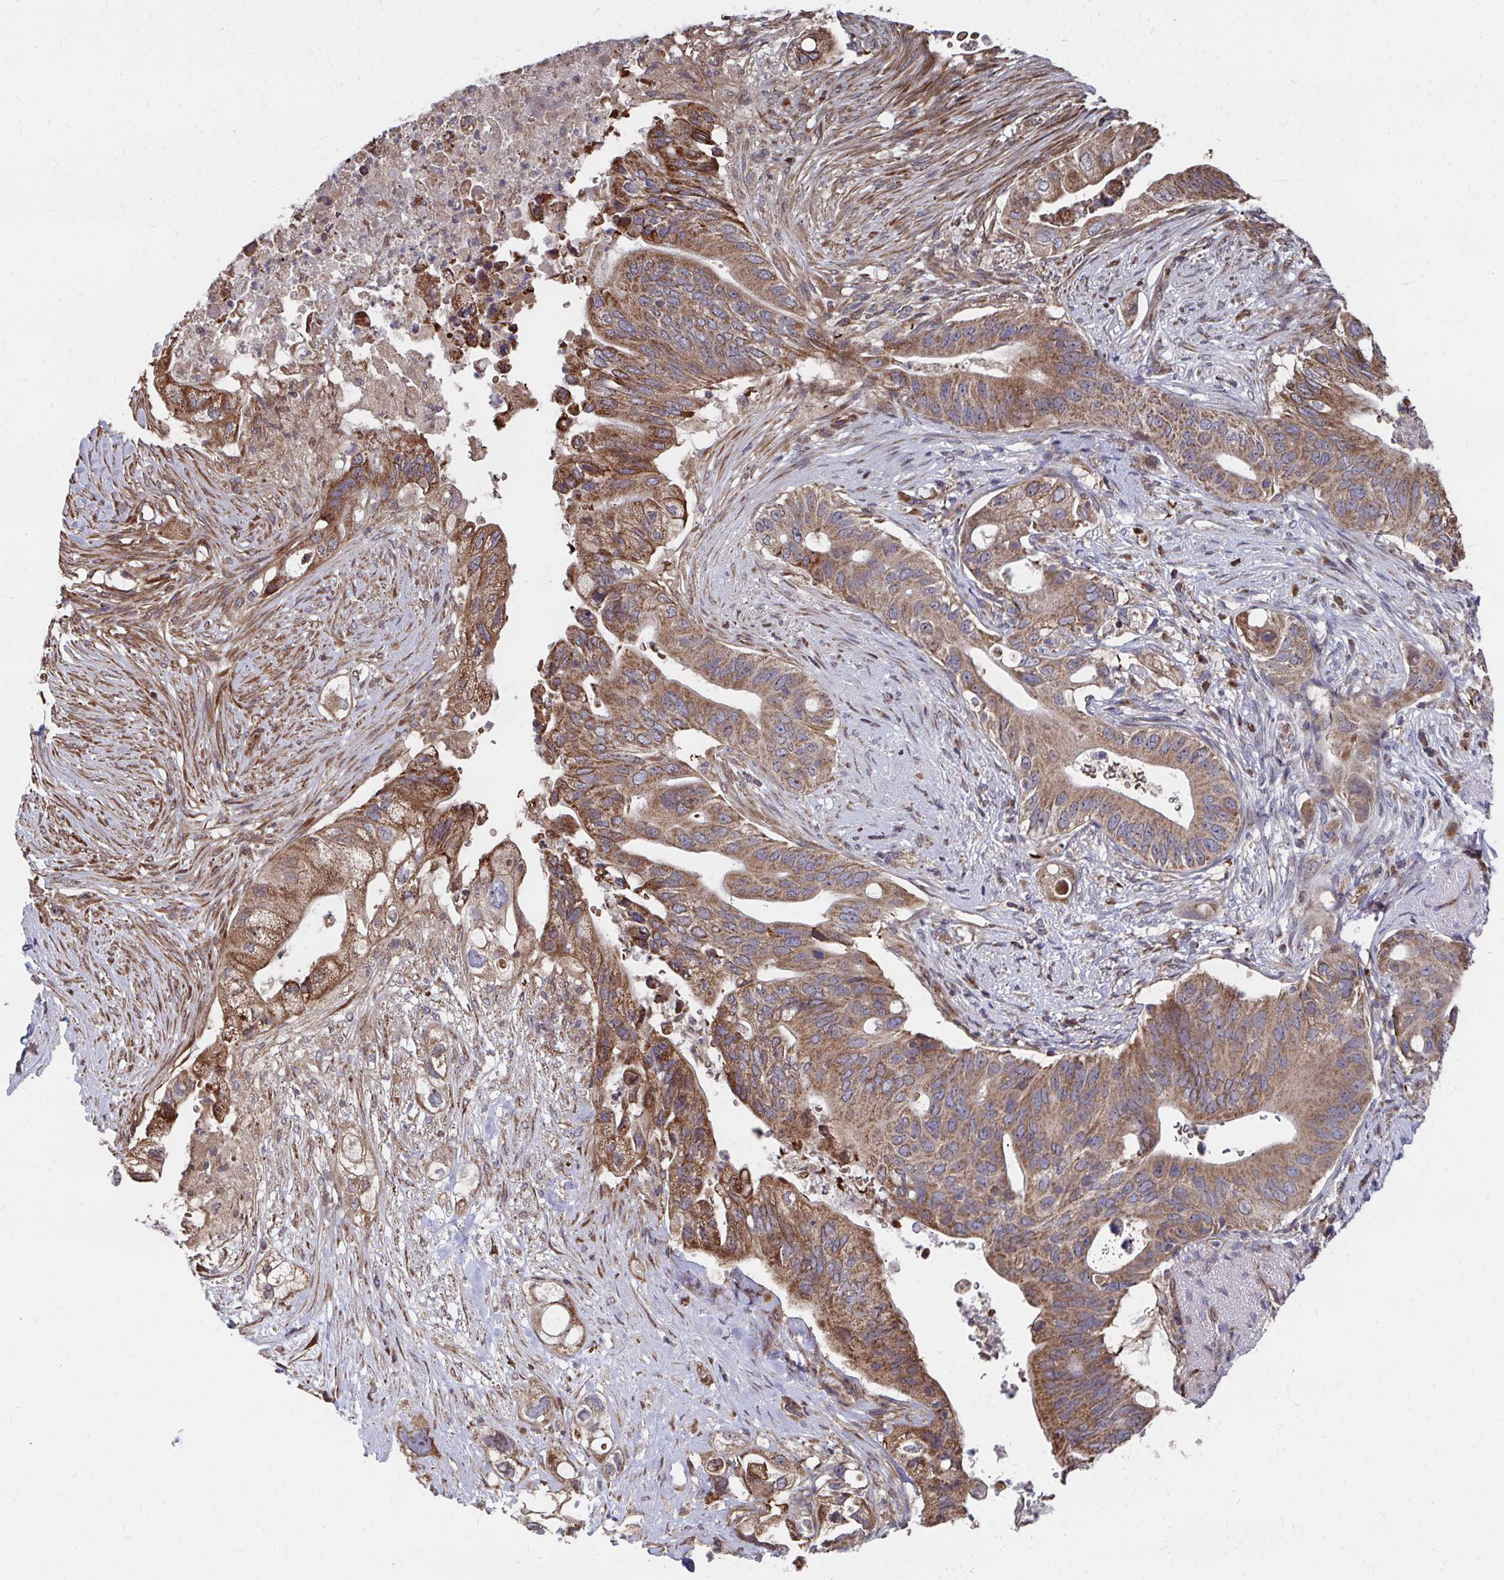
{"staining": {"intensity": "moderate", "quantity": ">75%", "location": "cytoplasmic/membranous"}, "tissue": "pancreatic cancer", "cell_type": "Tumor cells", "image_type": "cancer", "snomed": [{"axis": "morphology", "description": "Adenocarcinoma, NOS"}, {"axis": "topography", "description": "Pancreas"}], "caption": "Human pancreatic cancer (adenocarcinoma) stained with a brown dye shows moderate cytoplasmic/membranous positive staining in about >75% of tumor cells.", "gene": "FAM89A", "patient": {"sex": "female", "age": 72}}